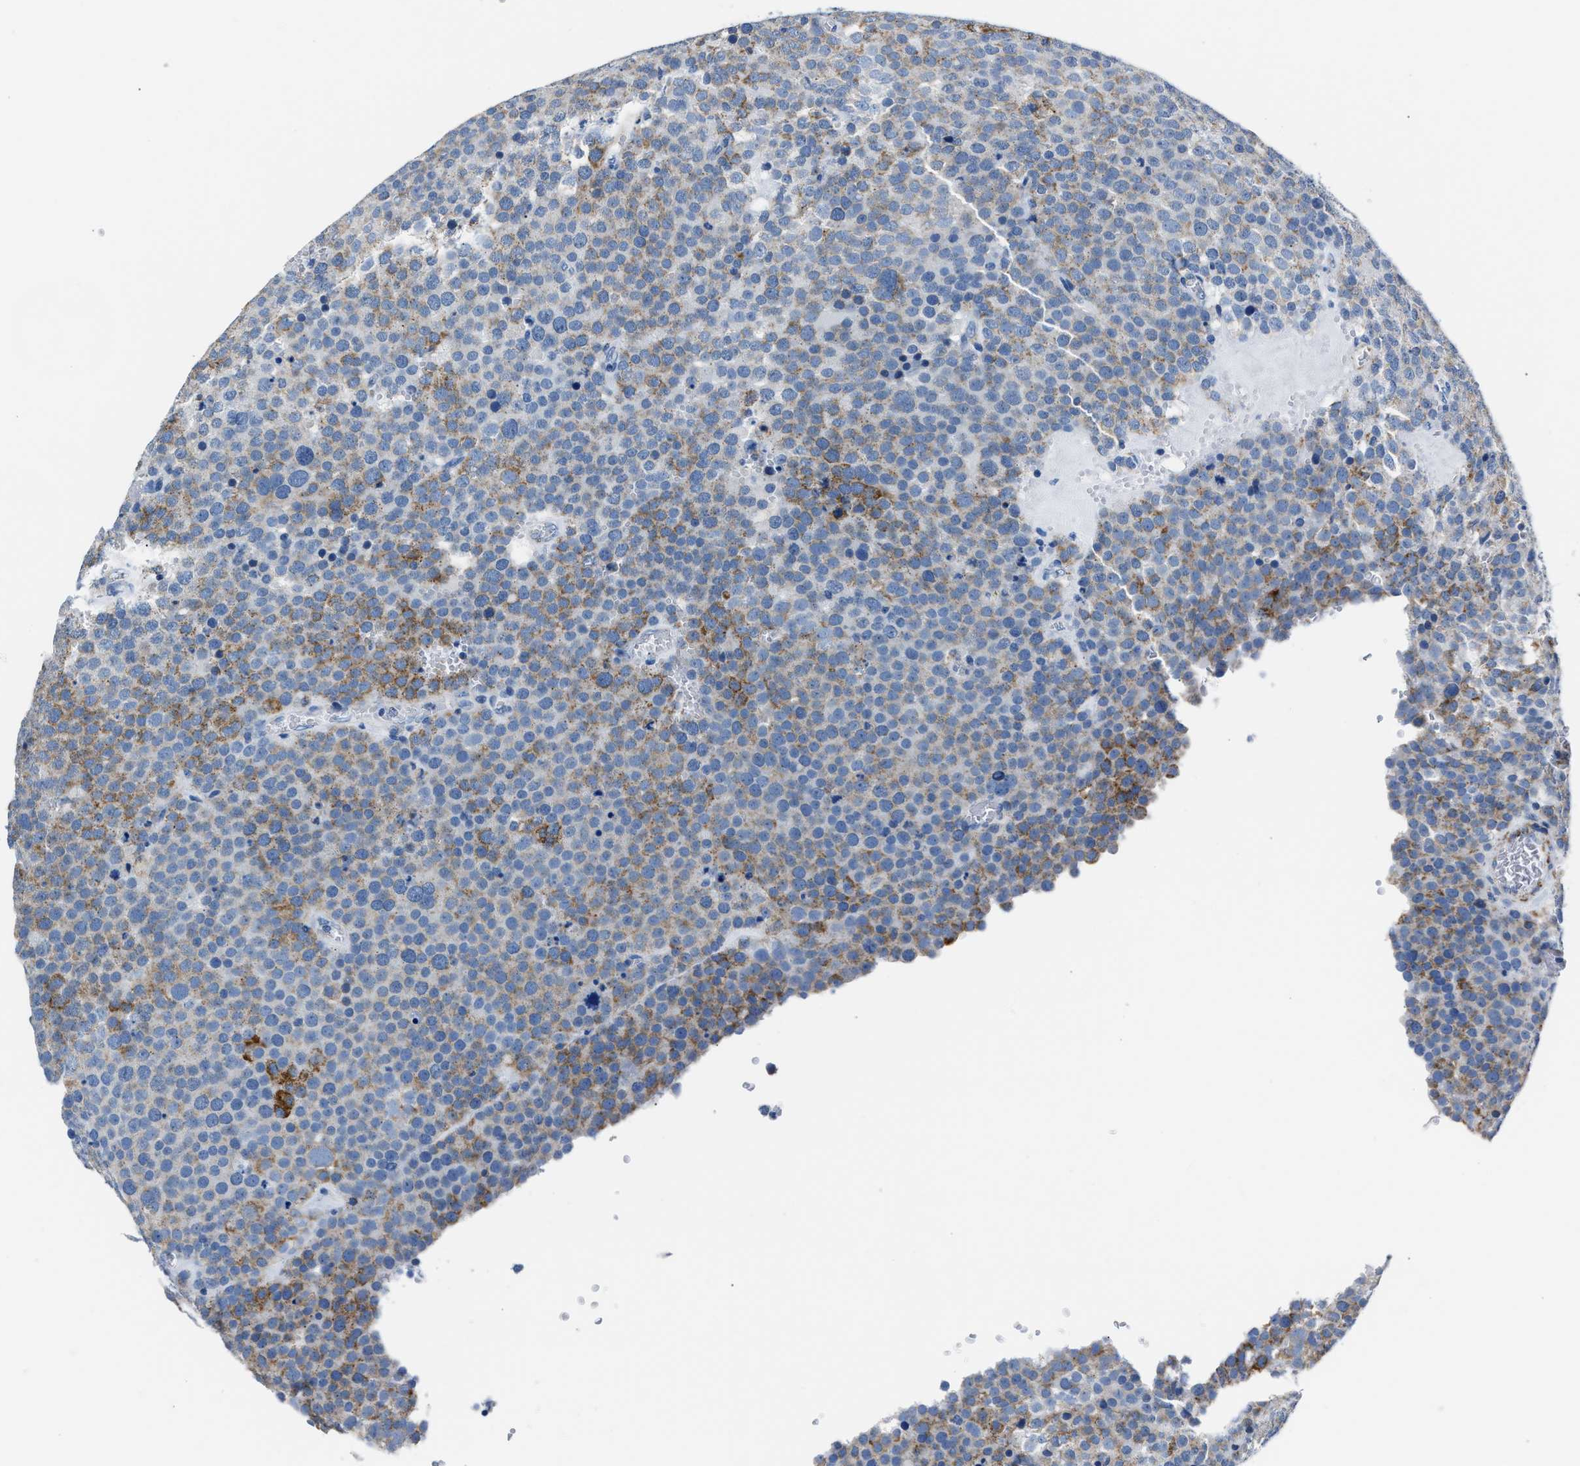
{"staining": {"intensity": "strong", "quantity": "25%-75%", "location": "cytoplasmic/membranous"}, "tissue": "testis cancer", "cell_type": "Tumor cells", "image_type": "cancer", "snomed": [{"axis": "morphology", "description": "Normal tissue, NOS"}, {"axis": "morphology", "description": "Seminoma, NOS"}, {"axis": "topography", "description": "Testis"}], "caption": "Human seminoma (testis) stained with a protein marker shows strong staining in tumor cells.", "gene": "AMACR", "patient": {"sex": "male", "age": 71}}